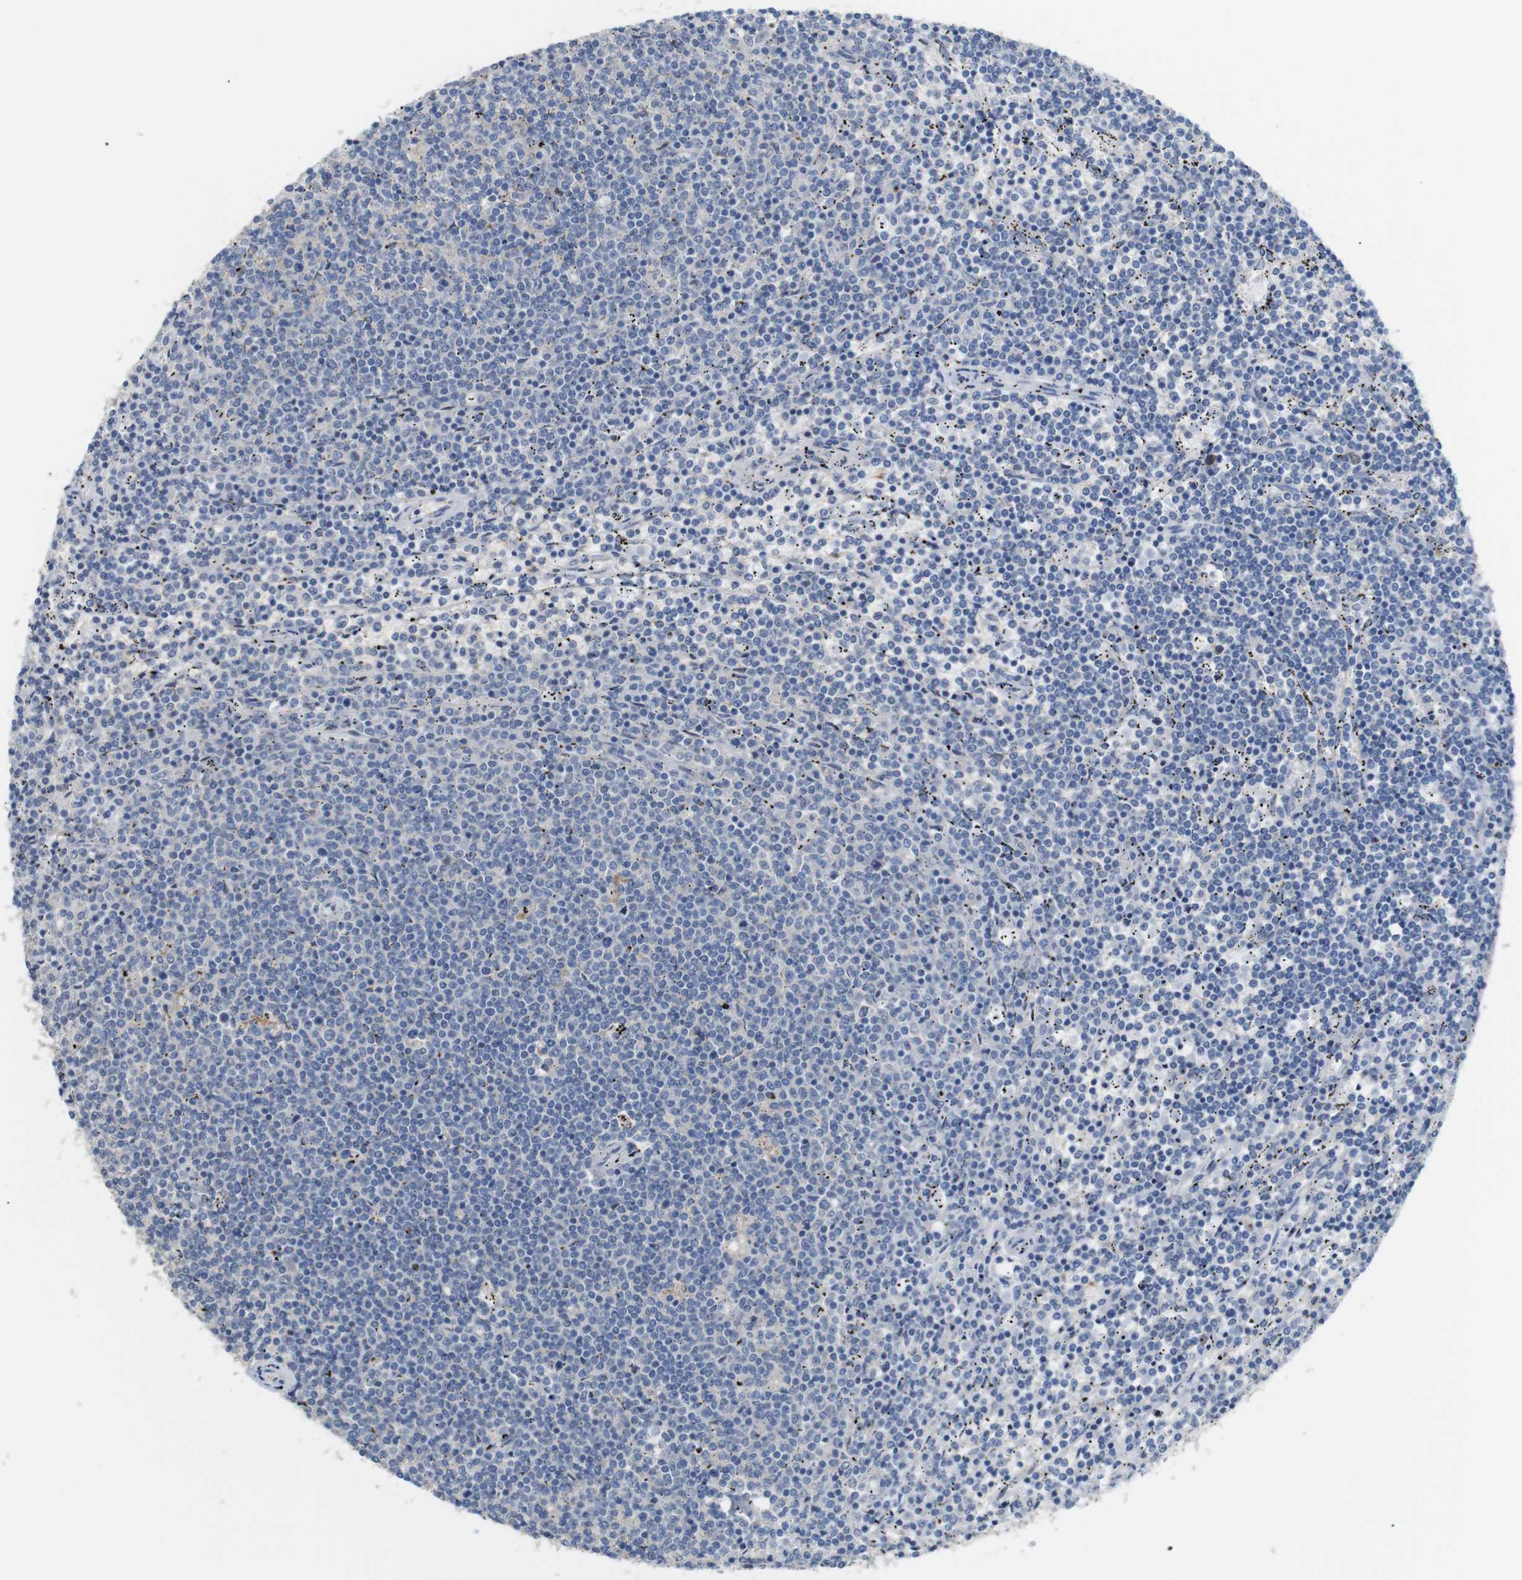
{"staining": {"intensity": "negative", "quantity": "none", "location": "none"}, "tissue": "lymphoma", "cell_type": "Tumor cells", "image_type": "cancer", "snomed": [{"axis": "morphology", "description": "Malignant lymphoma, non-Hodgkin's type, Low grade"}, {"axis": "topography", "description": "Spleen"}], "caption": "Immunohistochemical staining of lymphoma demonstrates no significant positivity in tumor cells. Nuclei are stained in blue.", "gene": "CHRM5", "patient": {"sex": "female", "age": 50}}